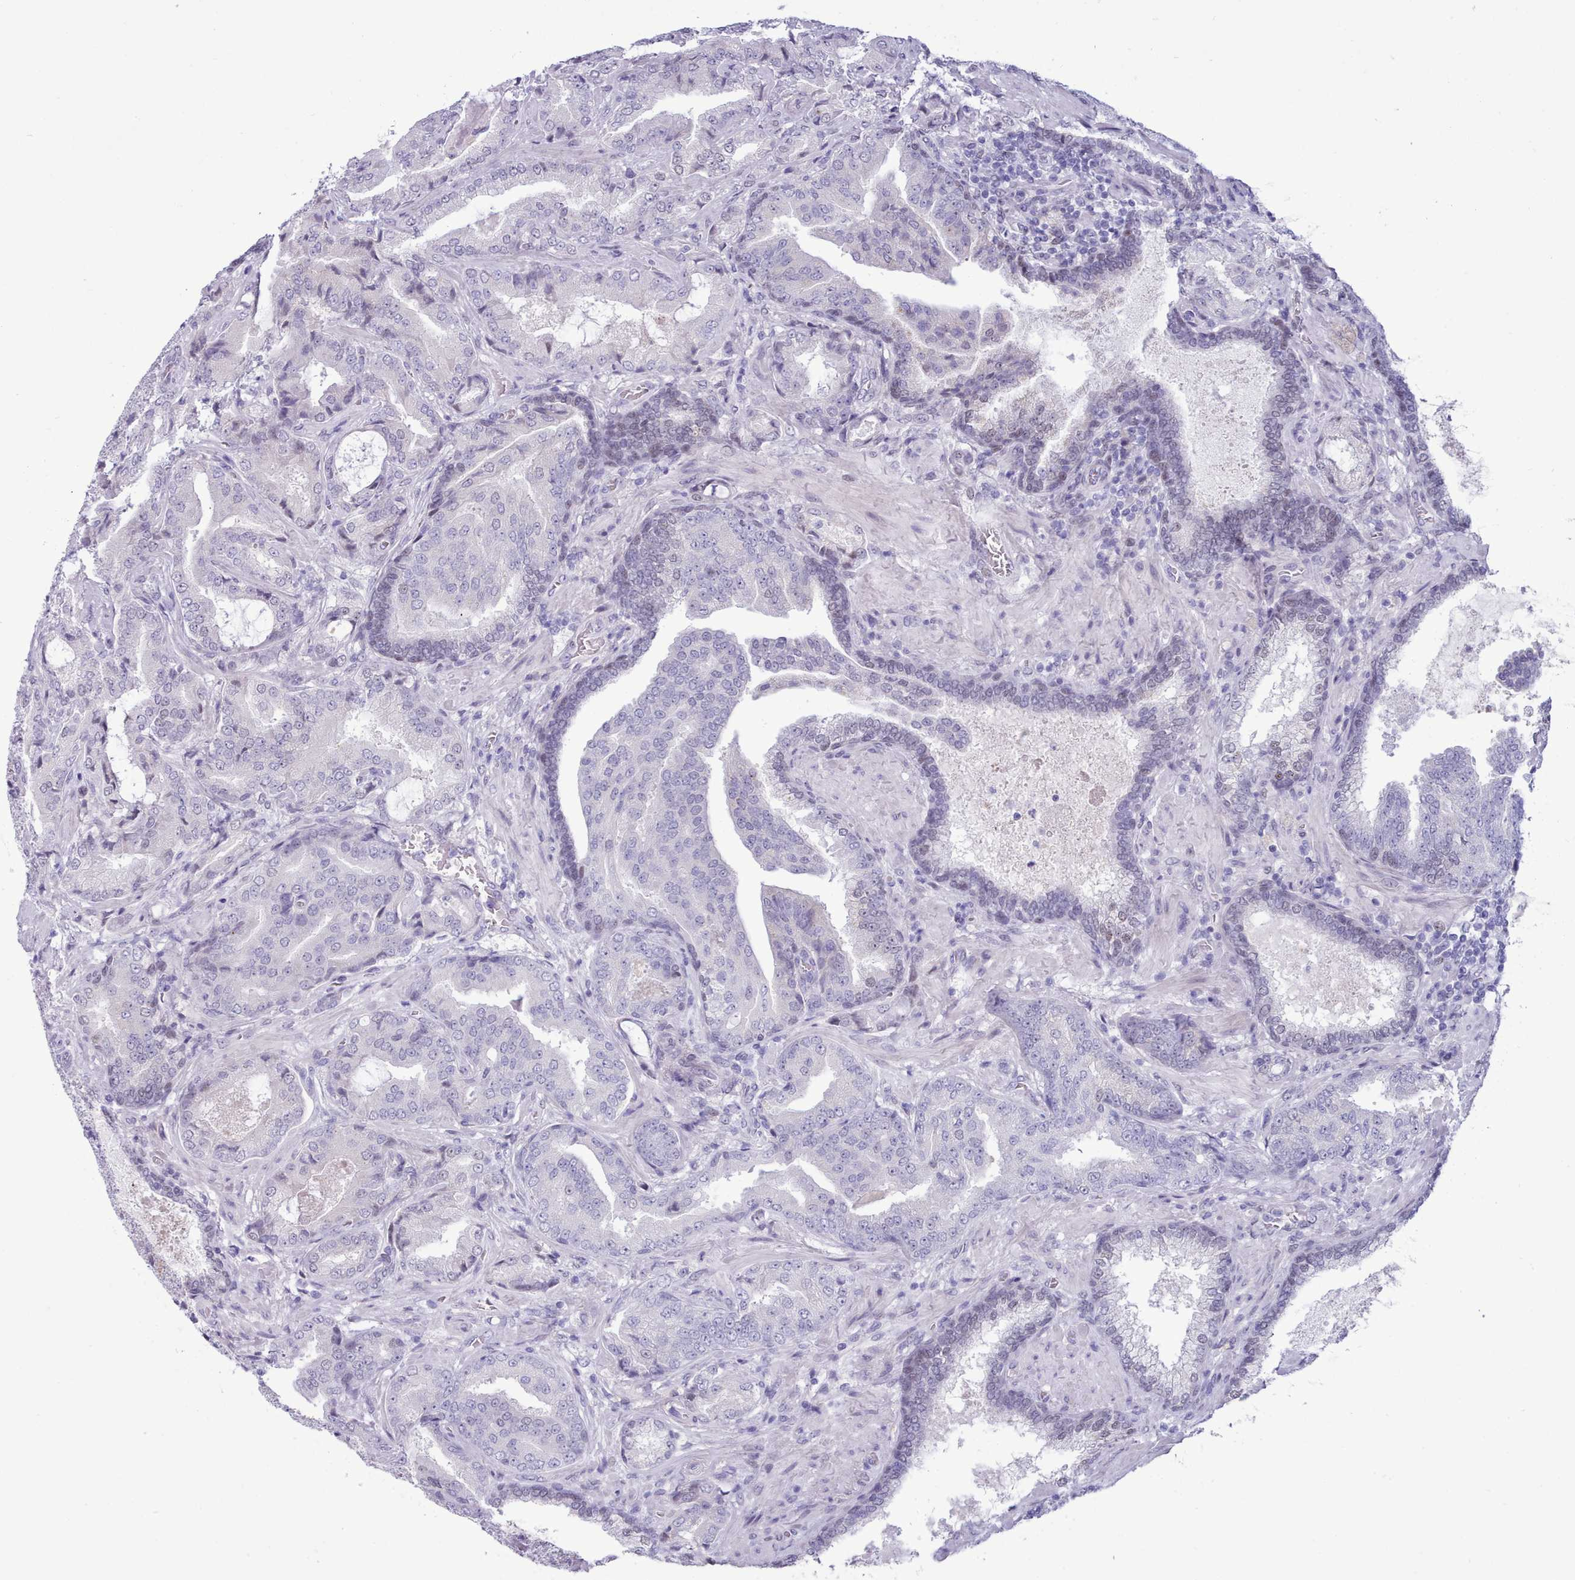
{"staining": {"intensity": "negative", "quantity": "none", "location": "none"}, "tissue": "prostate cancer", "cell_type": "Tumor cells", "image_type": "cancer", "snomed": [{"axis": "morphology", "description": "Adenocarcinoma, High grade"}, {"axis": "topography", "description": "Prostate"}], "caption": "The photomicrograph displays no staining of tumor cells in prostate high-grade adenocarcinoma. (Immunohistochemistry, brightfield microscopy, high magnification).", "gene": "TMEM253", "patient": {"sex": "male", "age": 68}}